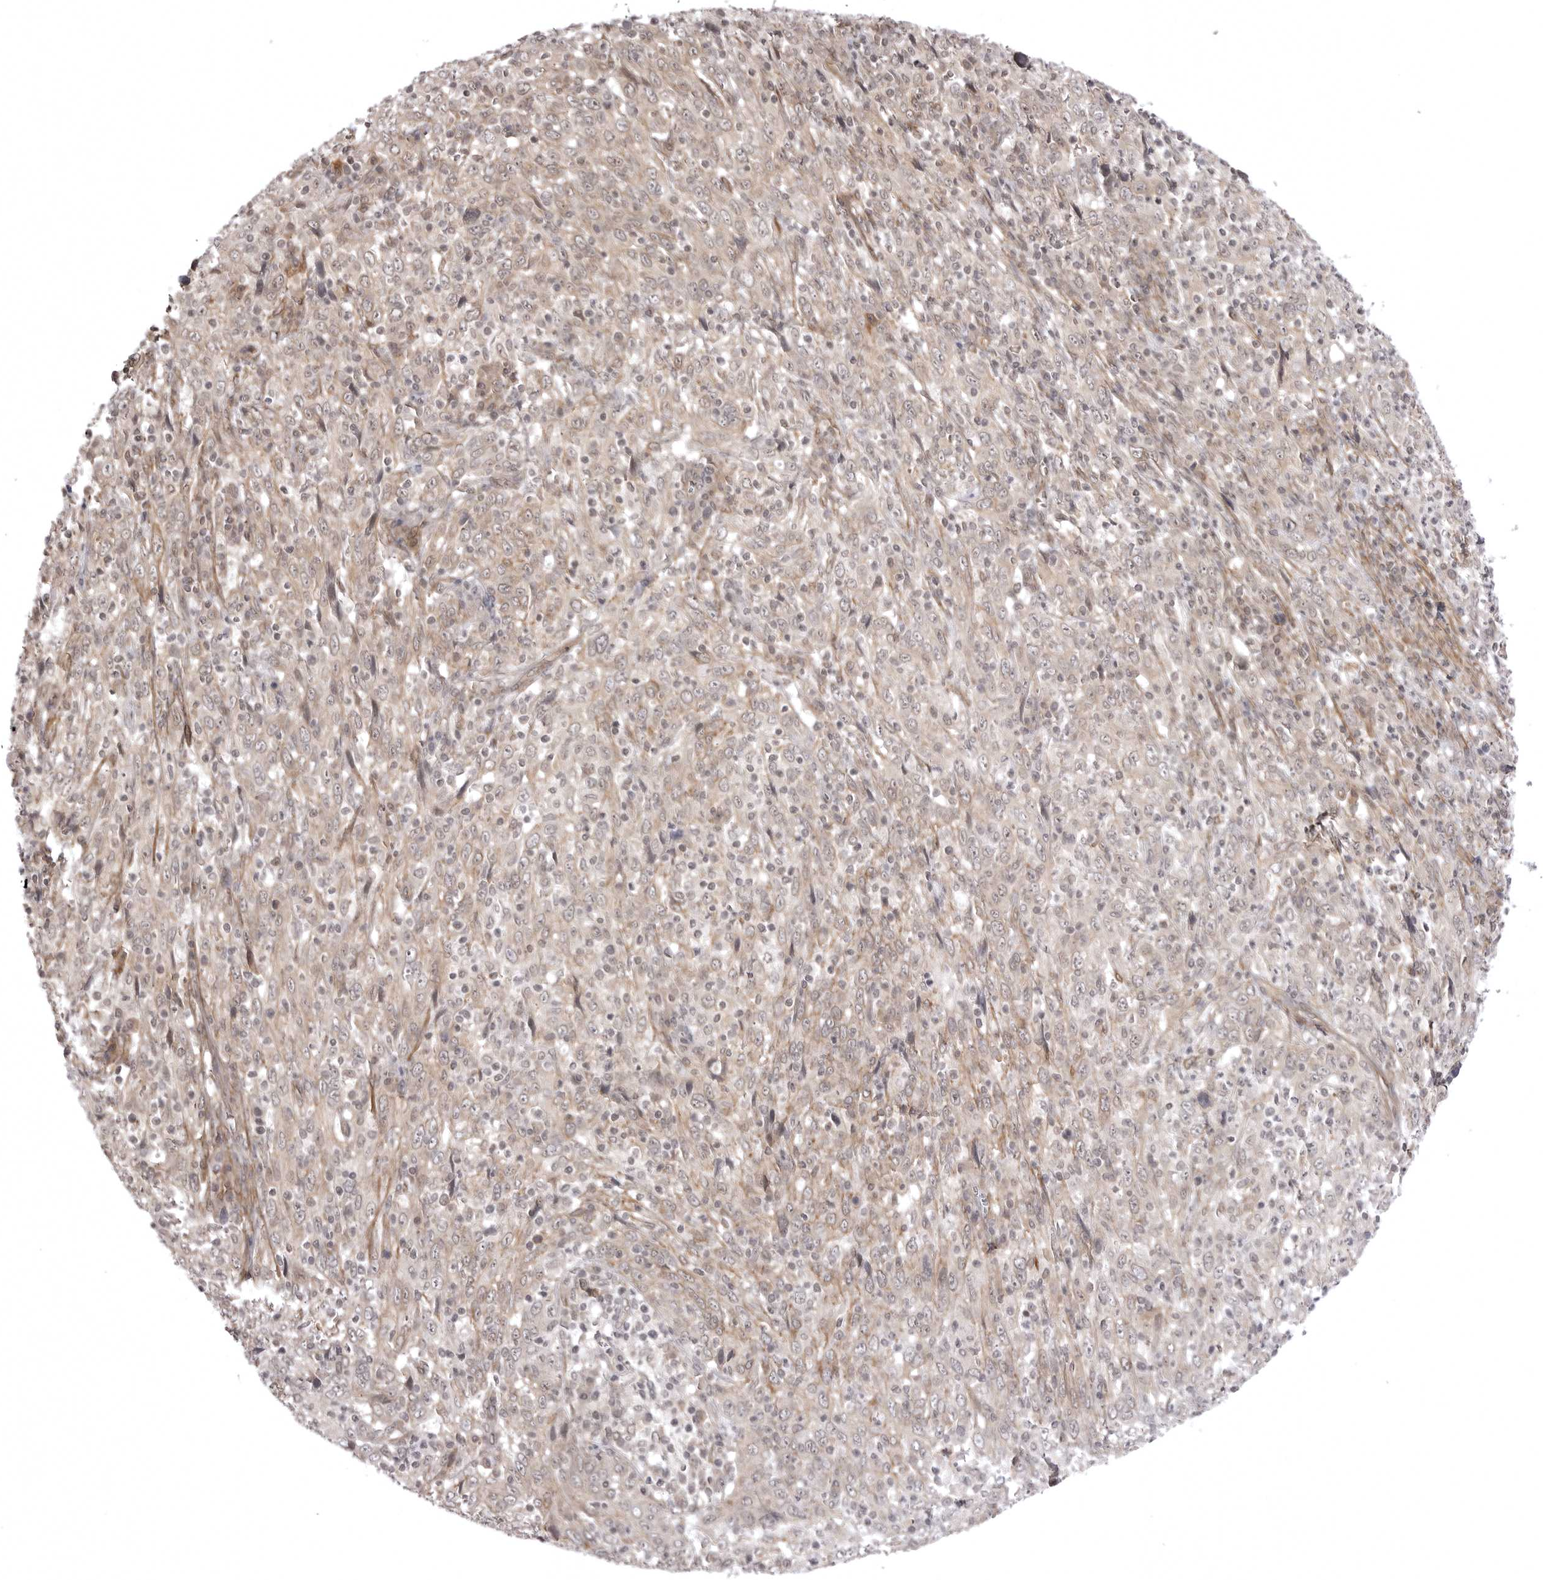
{"staining": {"intensity": "weak", "quantity": "<25%", "location": "cytoplasmic/membranous"}, "tissue": "cervical cancer", "cell_type": "Tumor cells", "image_type": "cancer", "snomed": [{"axis": "morphology", "description": "Squamous cell carcinoma, NOS"}, {"axis": "topography", "description": "Cervix"}], "caption": "This is an immunohistochemistry (IHC) micrograph of cervical cancer. There is no expression in tumor cells.", "gene": "SORBS1", "patient": {"sex": "female", "age": 46}}